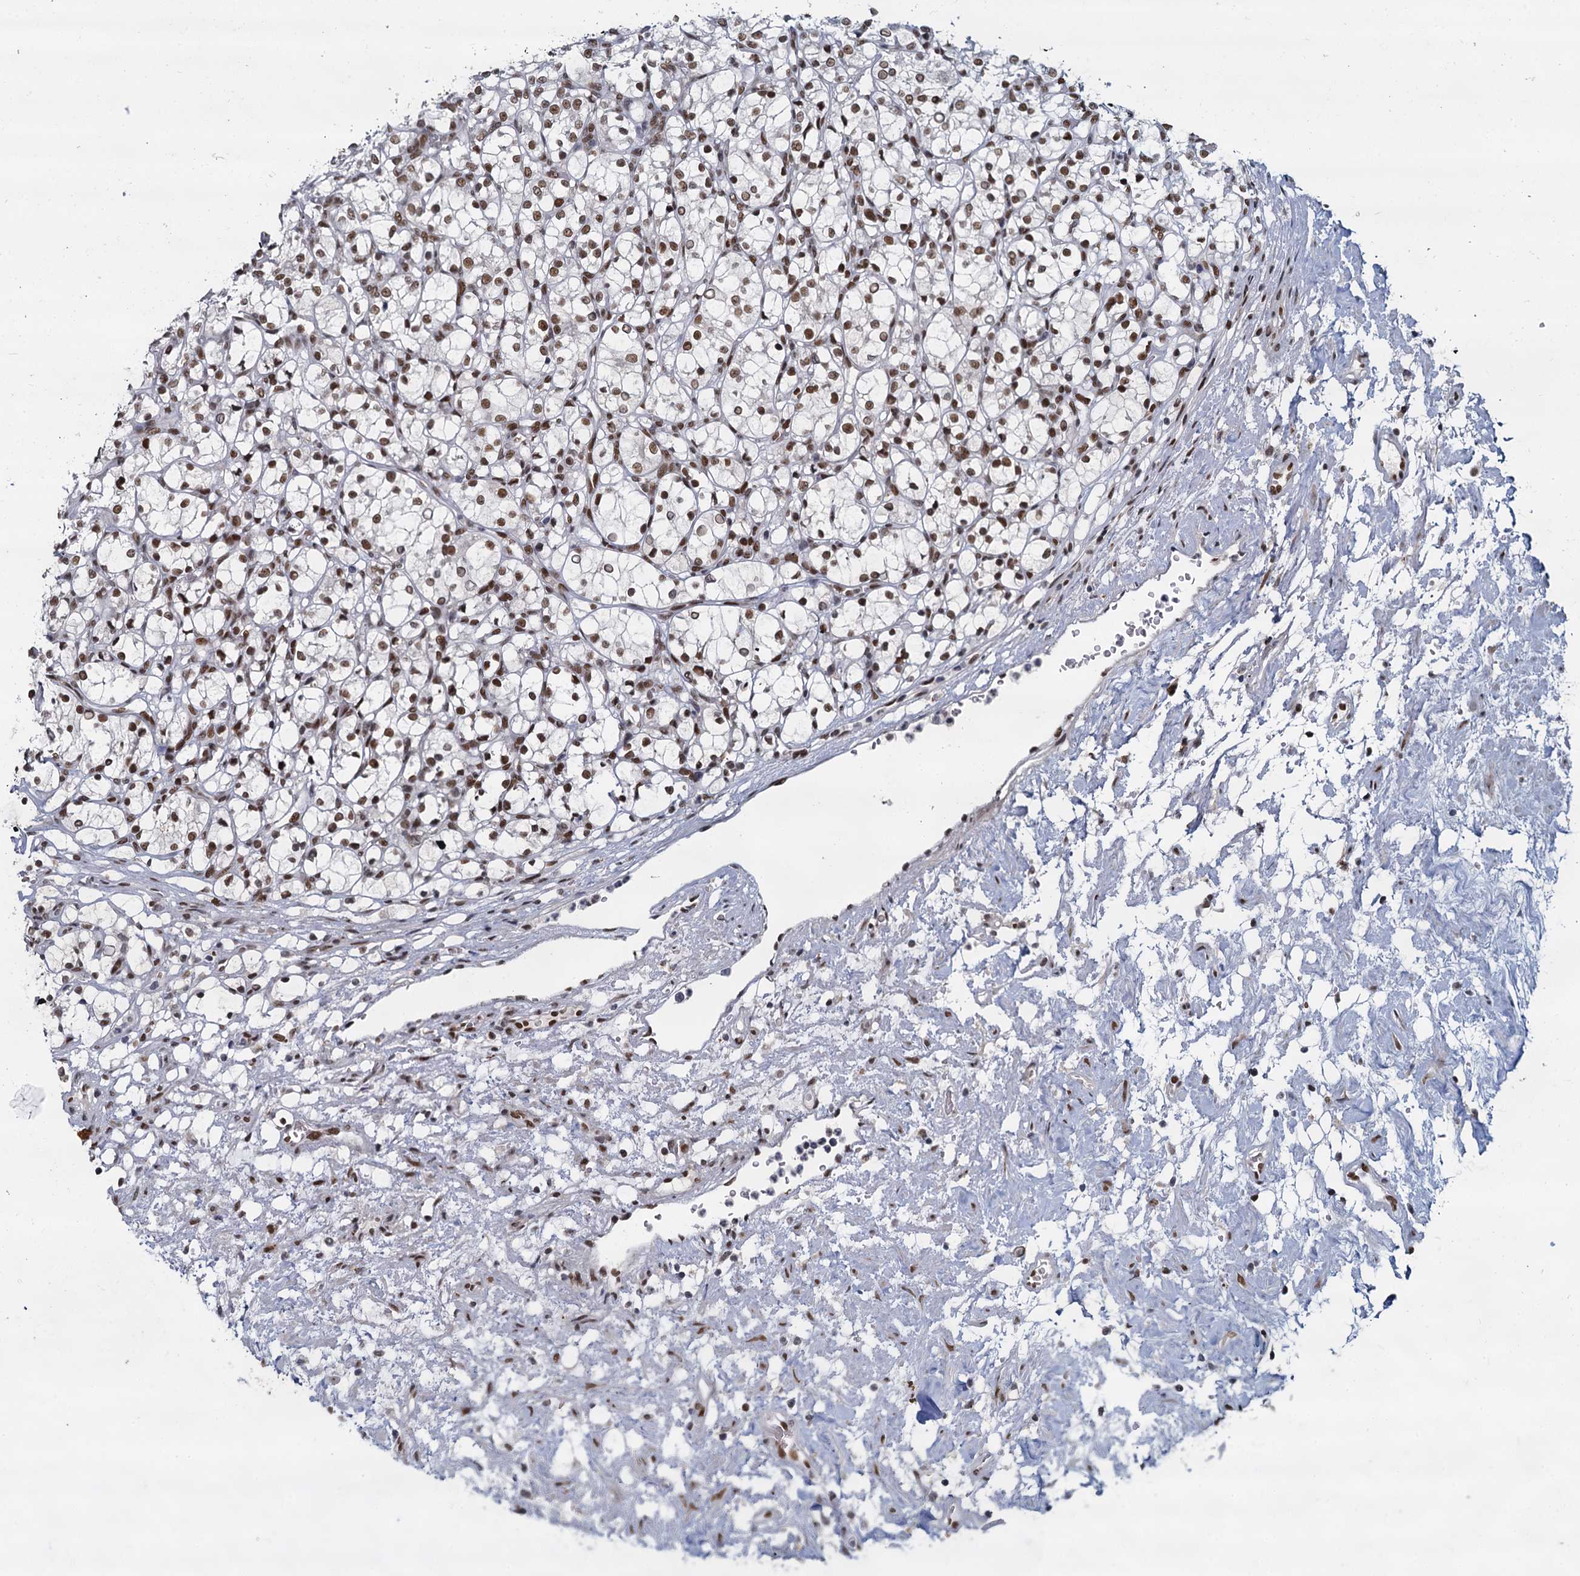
{"staining": {"intensity": "strong", "quantity": ">75%", "location": "nuclear"}, "tissue": "renal cancer", "cell_type": "Tumor cells", "image_type": "cancer", "snomed": [{"axis": "morphology", "description": "Adenocarcinoma, NOS"}, {"axis": "topography", "description": "Kidney"}], "caption": "Approximately >75% of tumor cells in renal cancer exhibit strong nuclear protein expression as visualized by brown immunohistochemical staining.", "gene": "RPRD1A", "patient": {"sex": "female", "age": 69}}